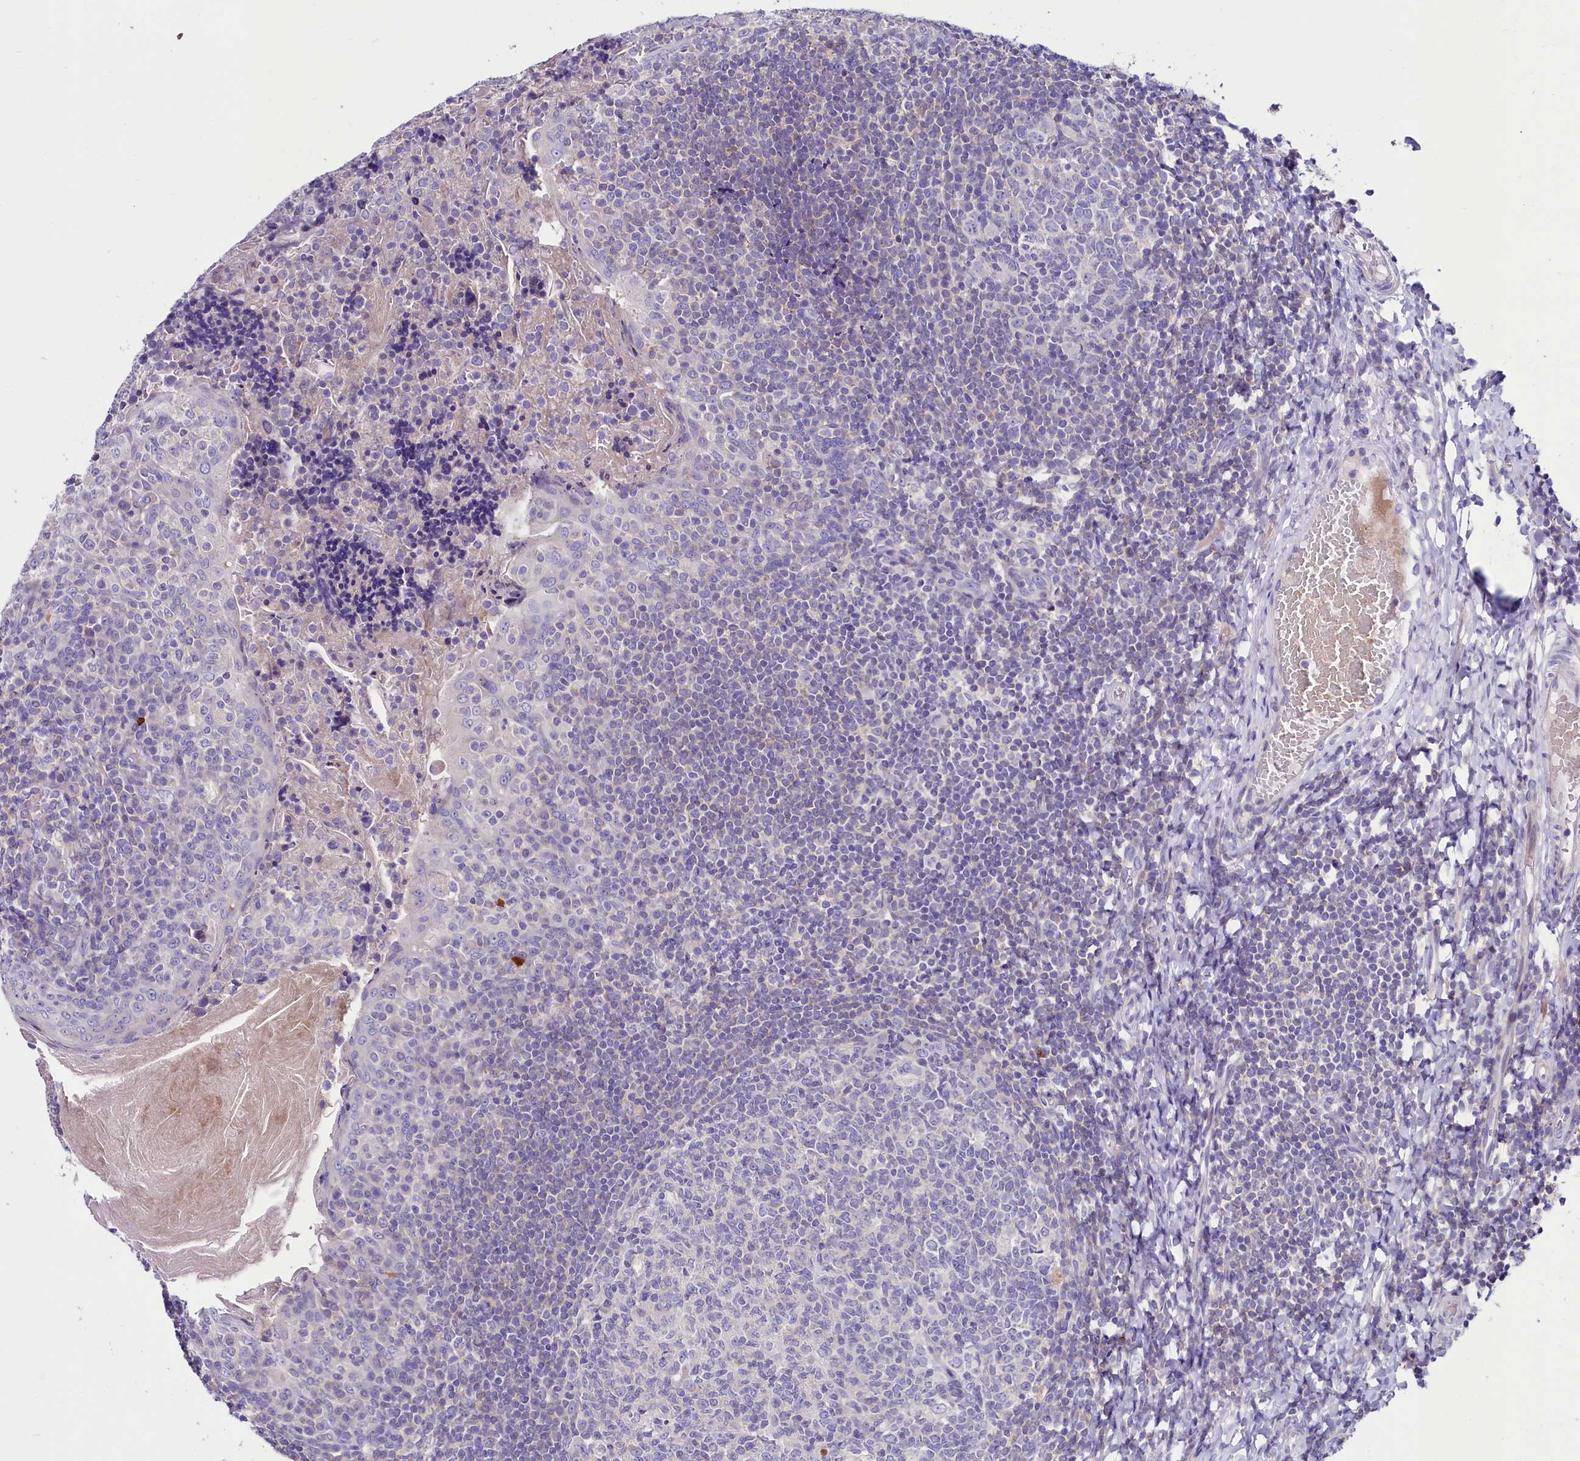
{"staining": {"intensity": "negative", "quantity": "none", "location": "none"}, "tissue": "tonsil", "cell_type": "Germinal center cells", "image_type": "normal", "snomed": [{"axis": "morphology", "description": "Normal tissue, NOS"}, {"axis": "topography", "description": "Tonsil"}], "caption": "Image shows no protein expression in germinal center cells of benign tonsil.", "gene": "ABHD5", "patient": {"sex": "female", "age": 19}}